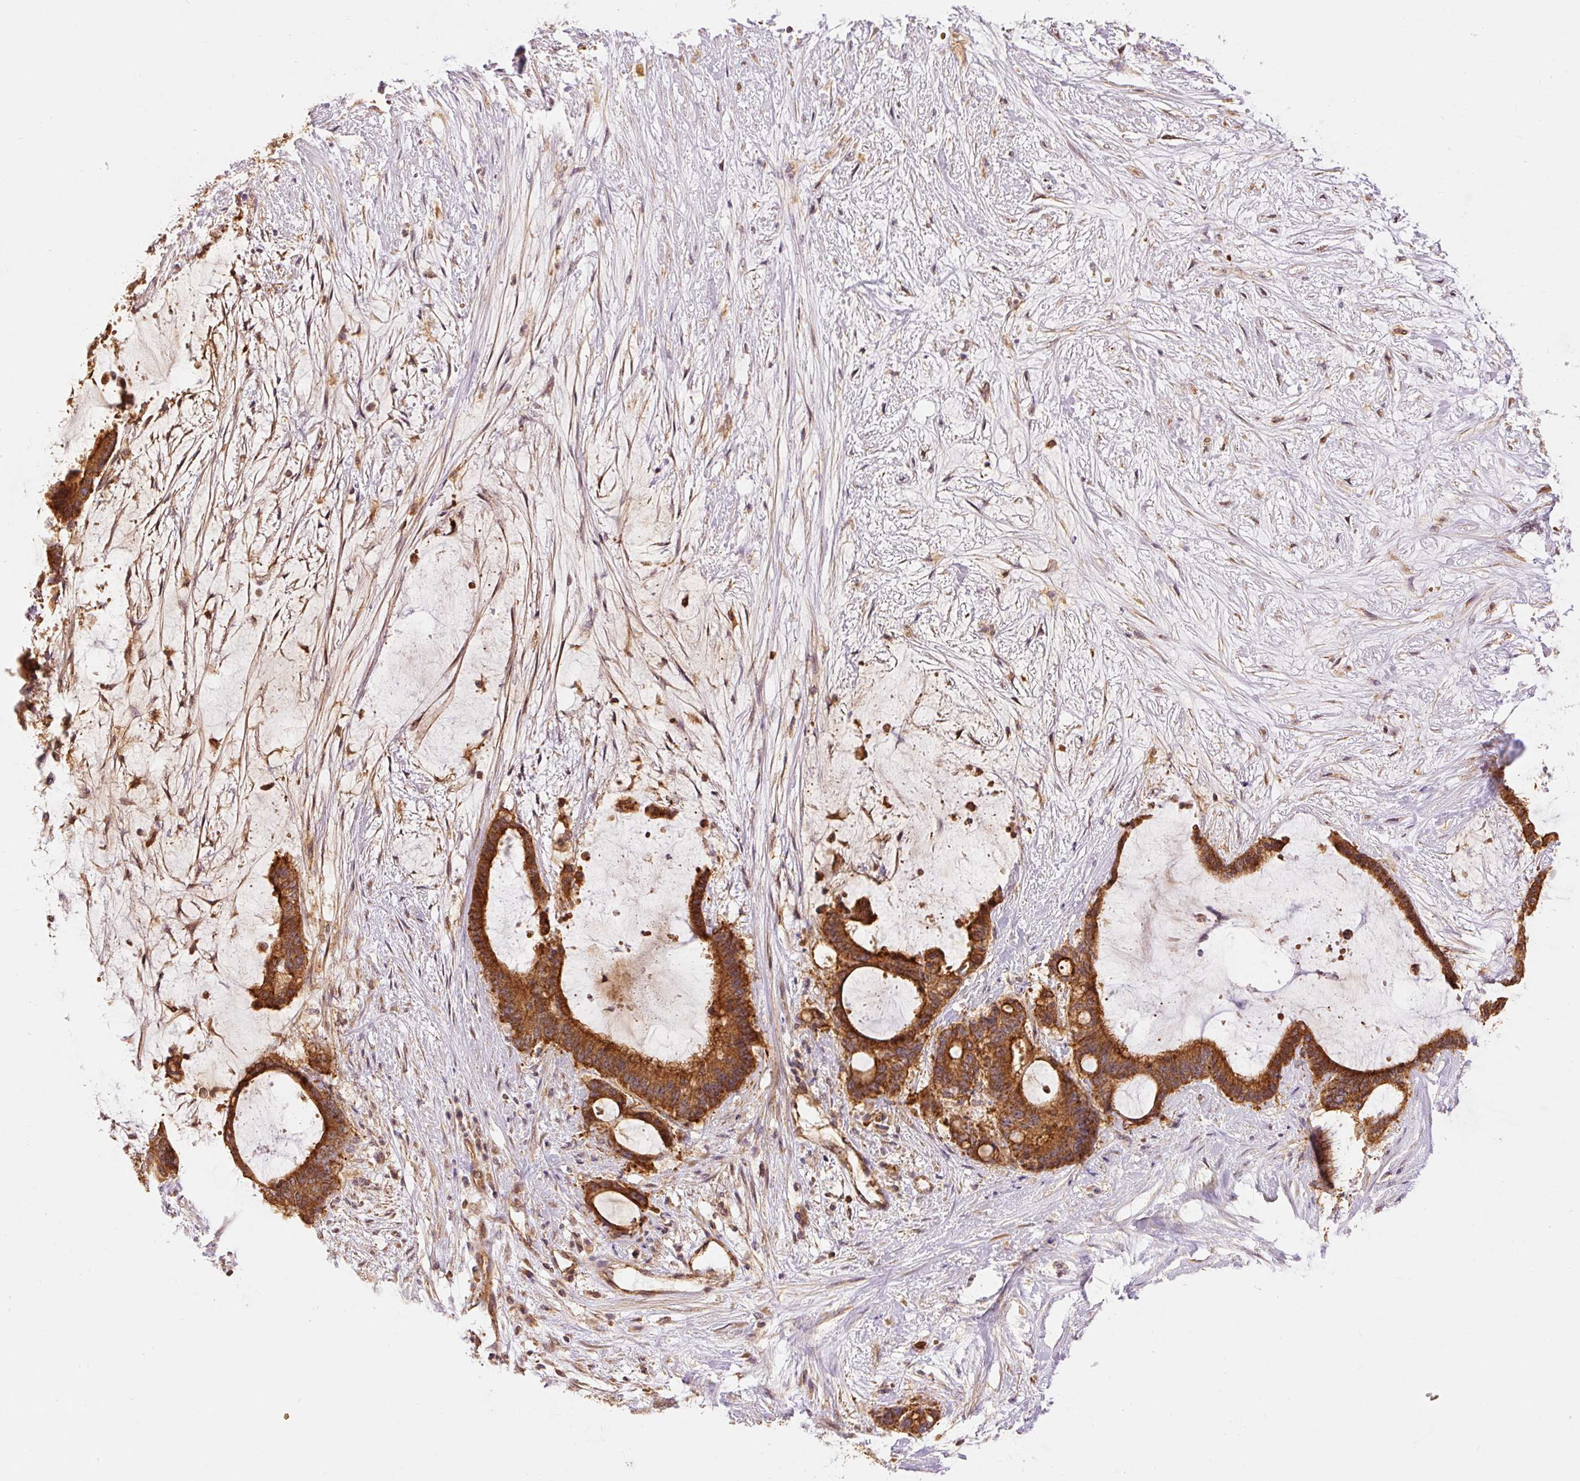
{"staining": {"intensity": "strong", "quantity": ">75%", "location": "cytoplasmic/membranous"}, "tissue": "liver cancer", "cell_type": "Tumor cells", "image_type": "cancer", "snomed": [{"axis": "morphology", "description": "Normal tissue, NOS"}, {"axis": "morphology", "description": "Cholangiocarcinoma"}, {"axis": "topography", "description": "Liver"}, {"axis": "topography", "description": "Peripheral nerve tissue"}], "caption": "Immunohistochemical staining of human cholangiocarcinoma (liver) displays high levels of strong cytoplasmic/membranous expression in about >75% of tumor cells. (brown staining indicates protein expression, while blue staining denotes nuclei).", "gene": "ADCY4", "patient": {"sex": "female", "age": 73}}